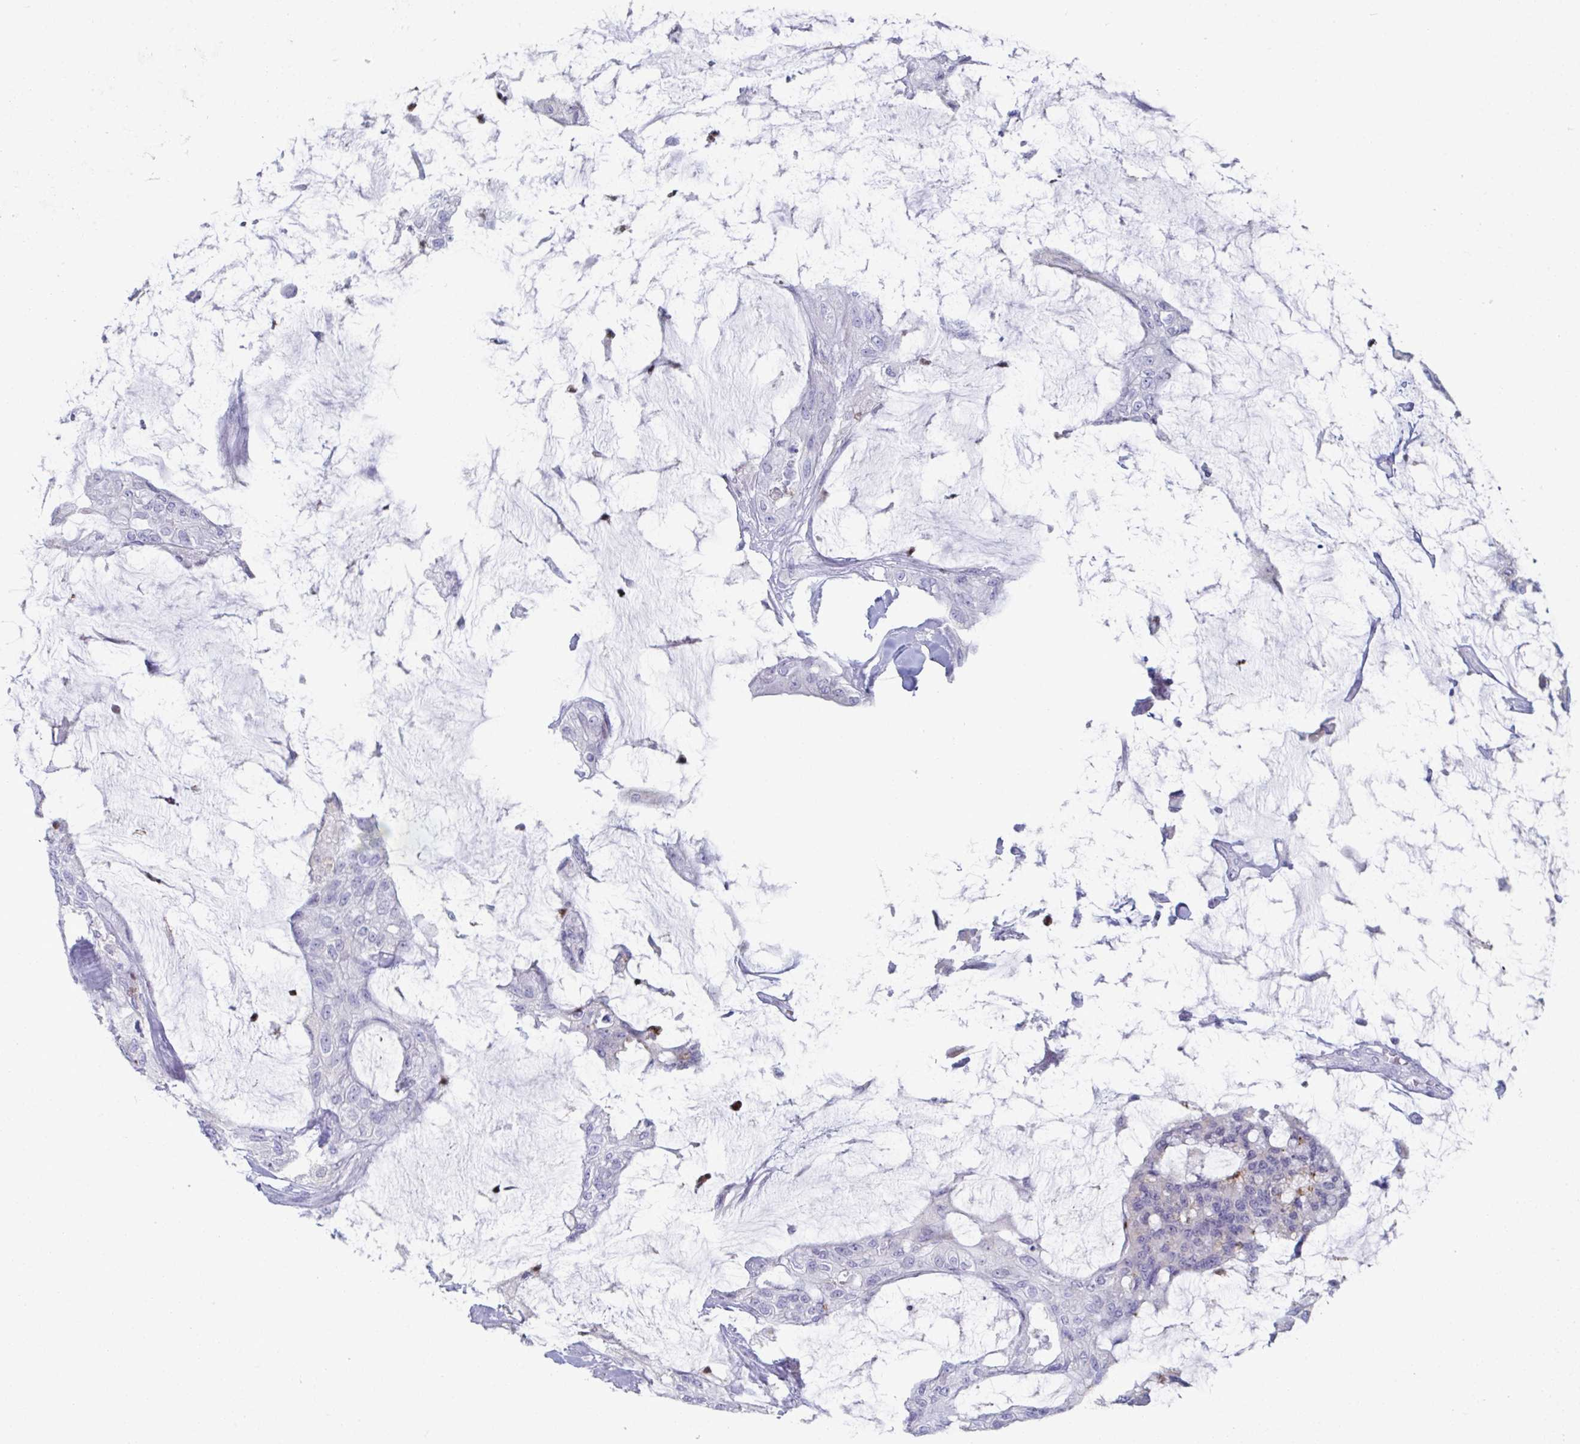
{"staining": {"intensity": "negative", "quantity": "none", "location": "none"}, "tissue": "colorectal cancer", "cell_type": "Tumor cells", "image_type": "cancer", "snomed": [{"axis": "morphology", "description": "Adenocarcinoma, NOS"}, {"axis": "topography", "description": "Rectum"}], "caption": "Human colorectal adenocarcinoma stained for a protein using IHC exhibits no positivity in tumor cells.", "gene": "CYP4F11", "patient": {"sex": "female", "age": 59}}